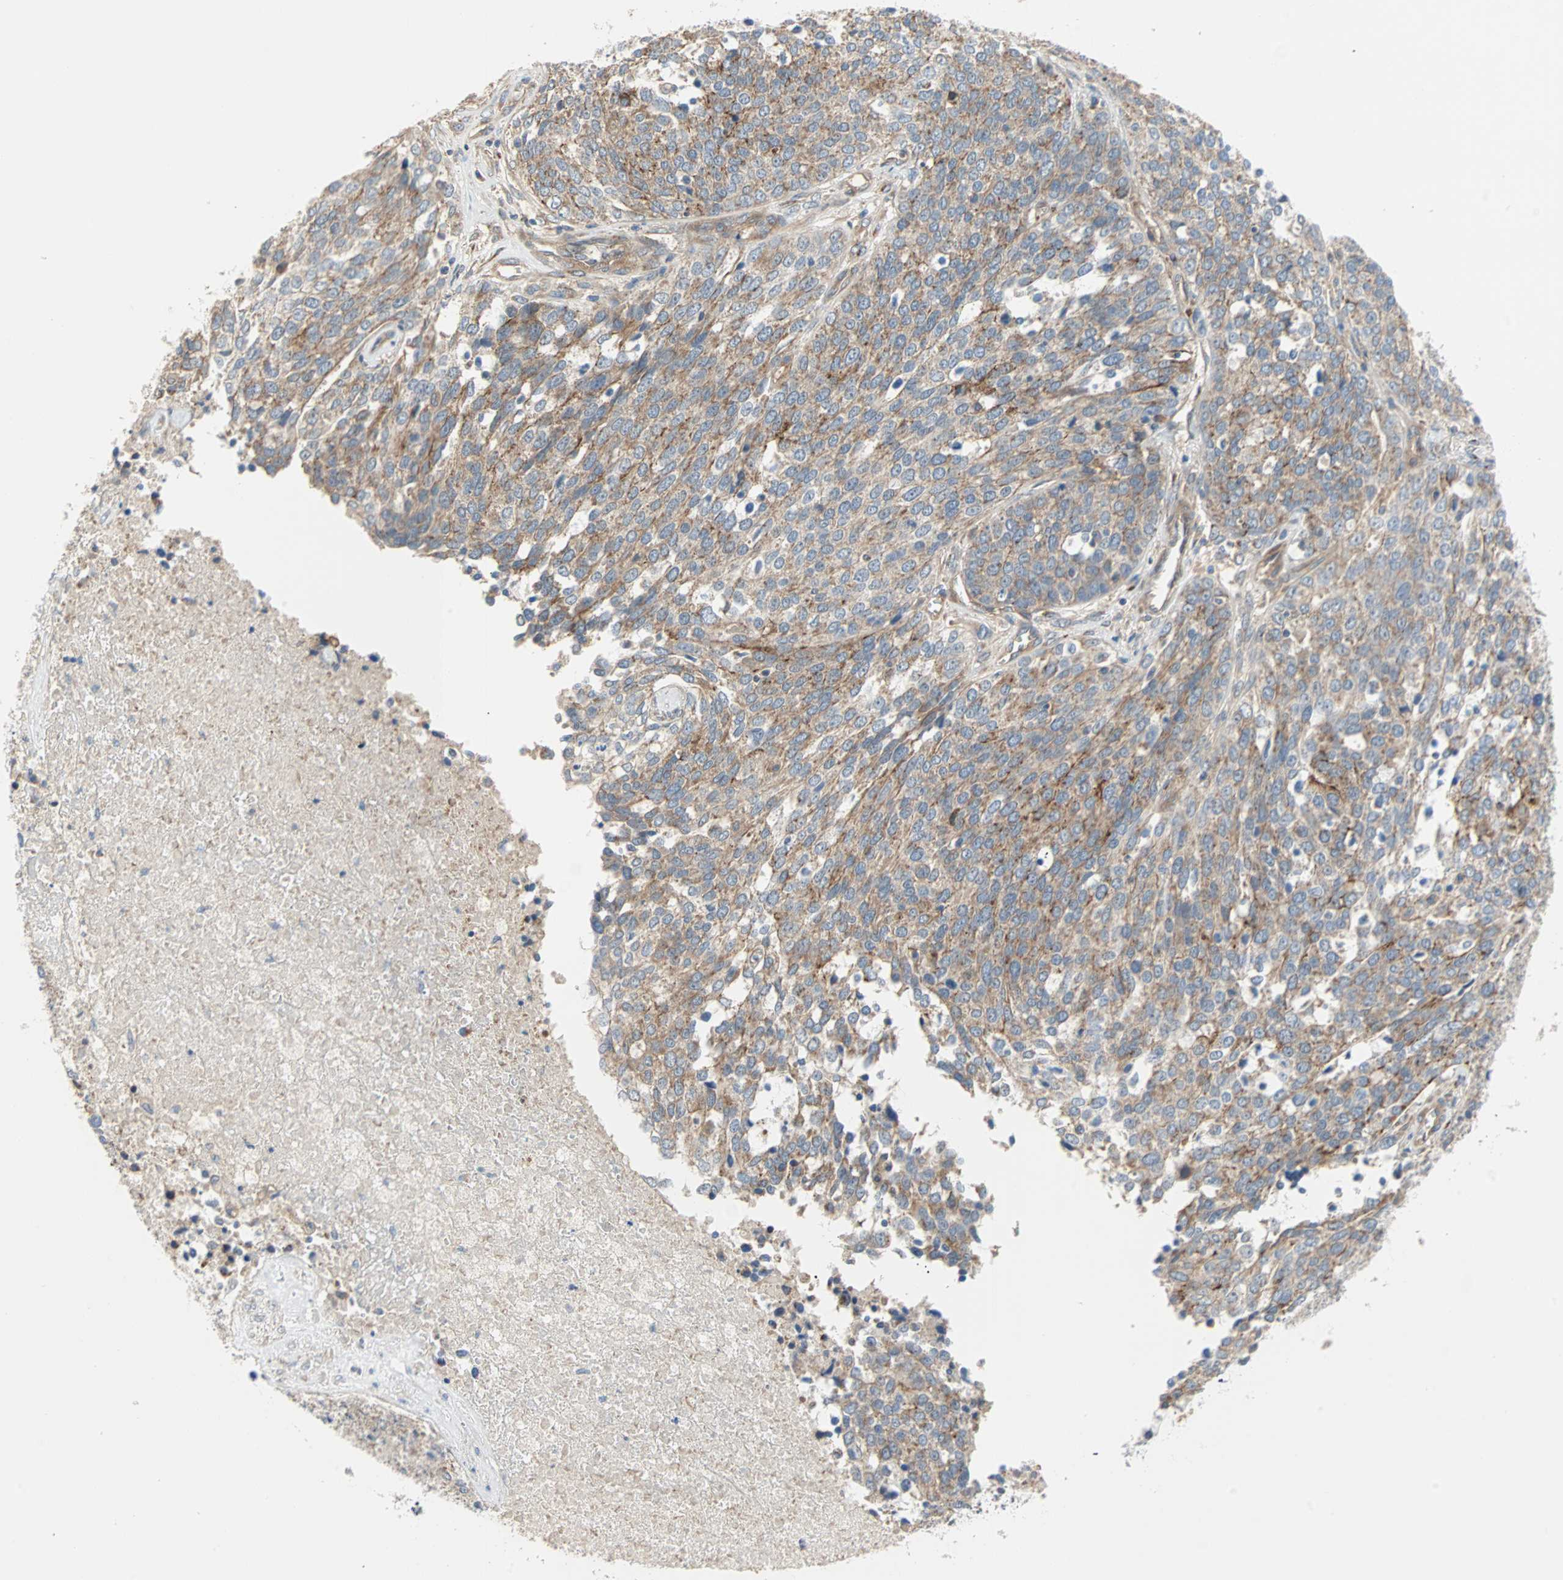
{"staining": {"intensity": "weak", "quantity": ">75%", "location": "cytoplasmic/membranous"}, "tissue": "ovarian cancer", "cell_type": "Tumor cells", "image_type": "cancer", "snomed": [{"axis": "morphology", "description": "Cystadenocarcinoma, serous, NOS"}, {"axis": "topography", "description": "Ovary"}], "caption": "Tumor cells demonstrate weak cytoplasmic/membranous expression in about >75% of cells in ovarian cancer (serous cystadenocarcinoma).", "gene": "PDE8A", "patient": {"sex": "female", "age": 44}}